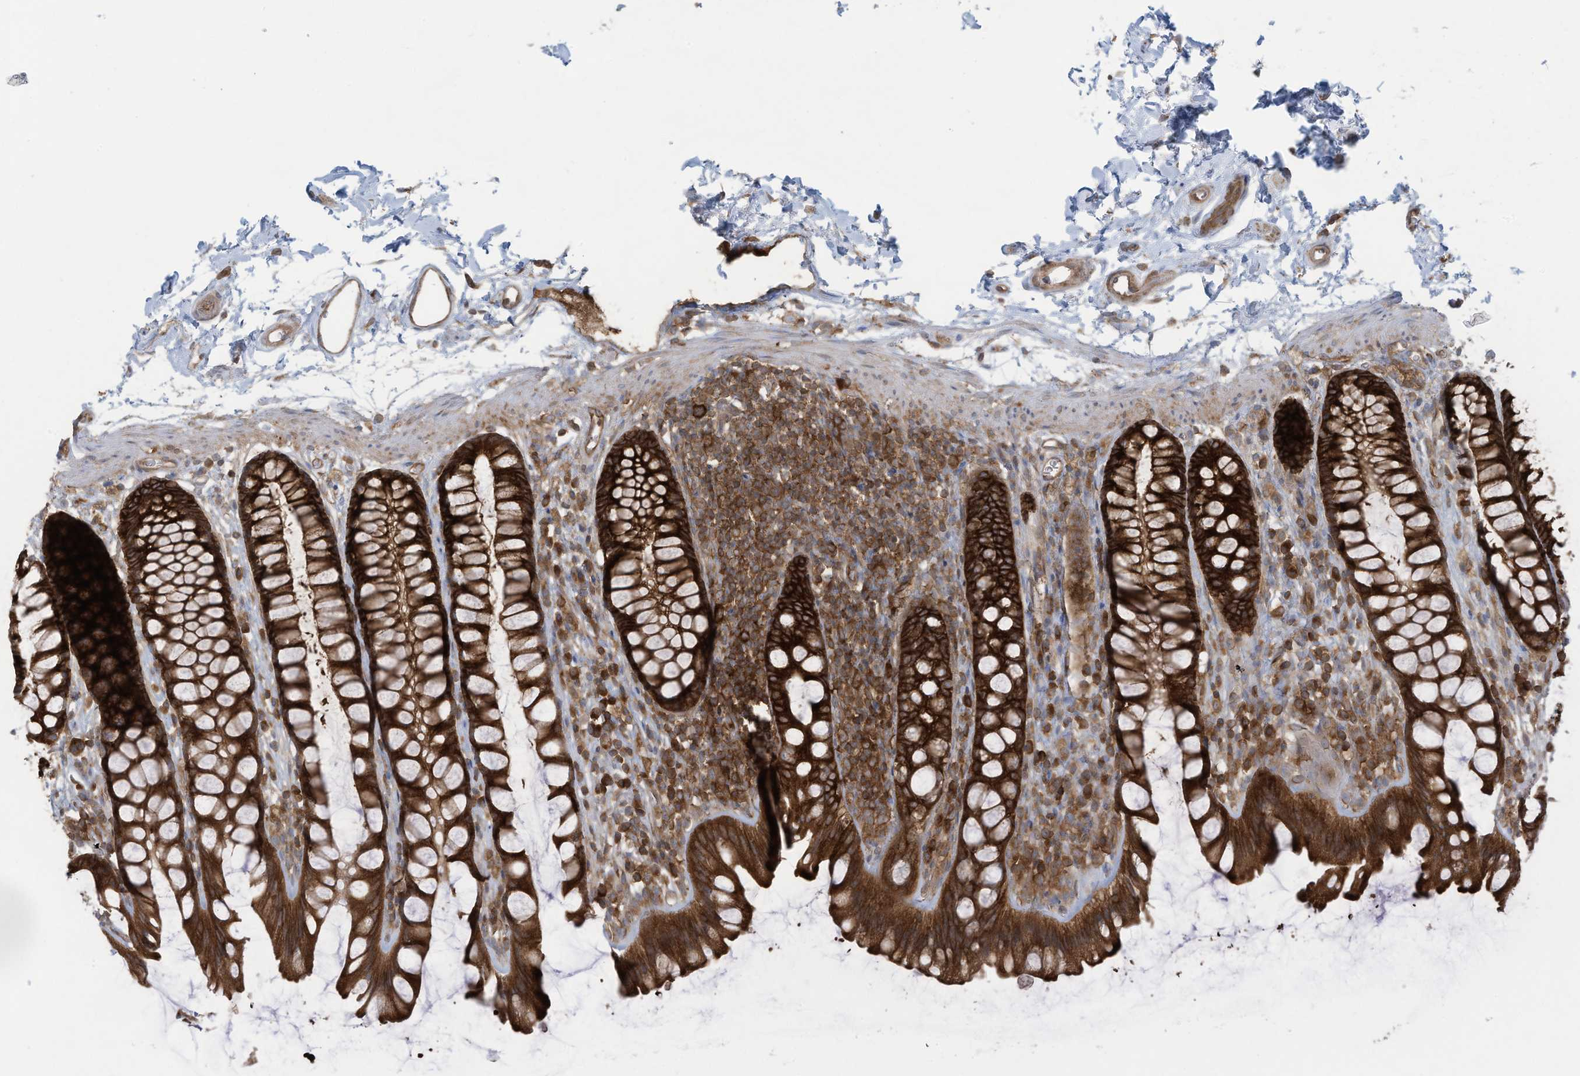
{"staining": {"intensity": "strong", "quantity": ">75%", "location": "cytoplasmic/membranous"}, "tissue": "rectum", "cell_type": "Glandular cells", "image_type": "normal", "snomed": [{"axis": "morphology", "description": "Normal tissue, NOS"}, {"axis": "topography", "description": "Rectum"}], "caption": "High-power microscopy captured an immunohistochemistry histopathology image of unremarkable rectum, revealing strong cytoplasmic/membranous positivity in approximately >75% of glandular cells.", "gene": "OLA1", "patient": {"sex": "female", "age": 65}}